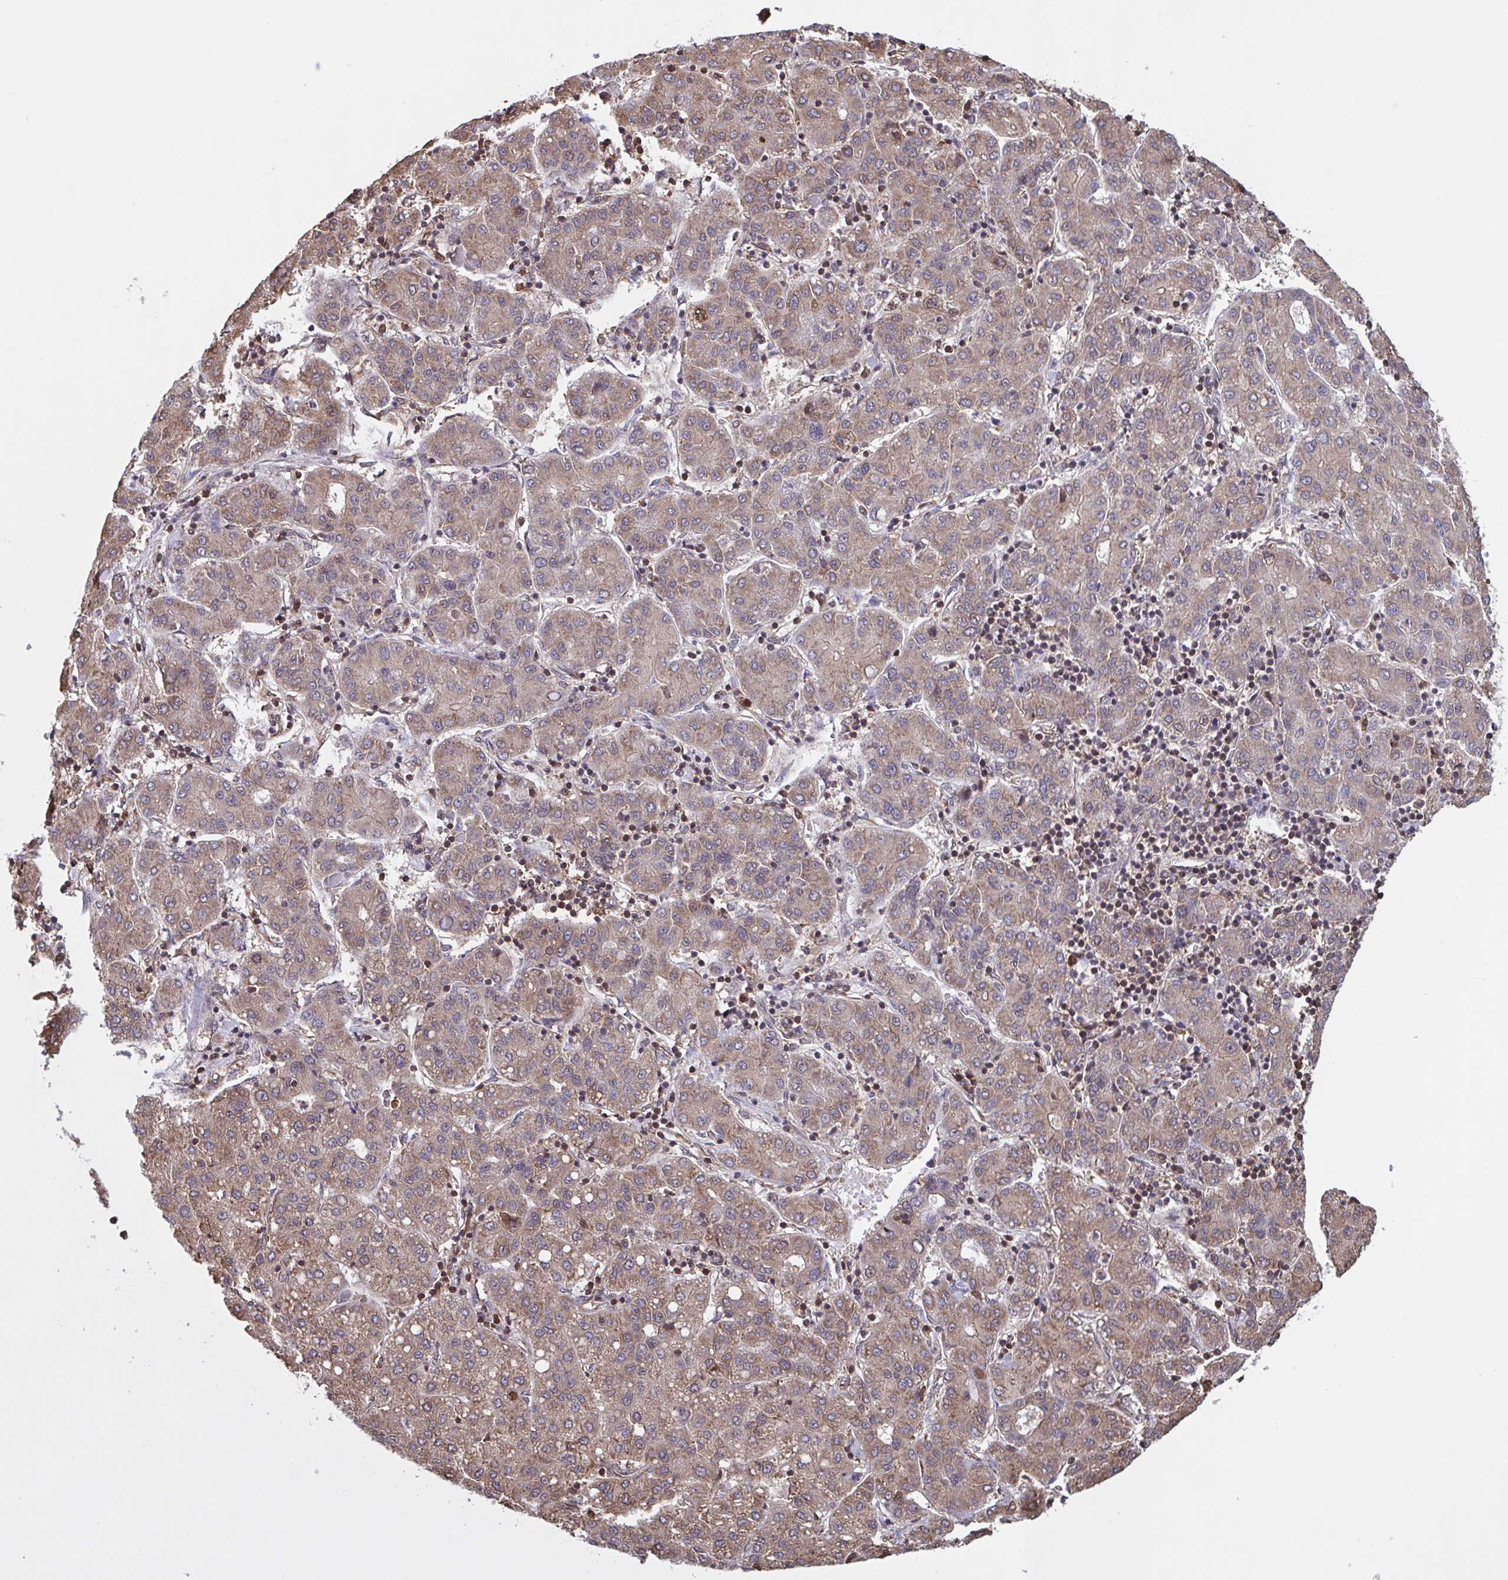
{"staining": {"intensity": "weak", "quantity": ">75%", "location": "cytoplasmic/membranous"}, "tissue": "liver cancer", "cell_type": "Tumor cells", "image_type": "cancer", "snomed": [{"axis": "morphology", "description": "Carcinoma, Hepatocellular, NOS"}, {"axis": "topography", "description": "Liver"}], "caption": "Brown immunohistochemical staining in human hepatocellular carcinoma (liver) demonstrates weak cytoplasmic/membranous staining in about >75% of tumor cells. The staining is performed using DAB (3,3'-diaminobenzidine) brown chromogen to label protein expression. The nuclei are counter-stained blue using hematoxylin.", "gene": "SEC63", "patient": {"sex": "male", "age": 65}}